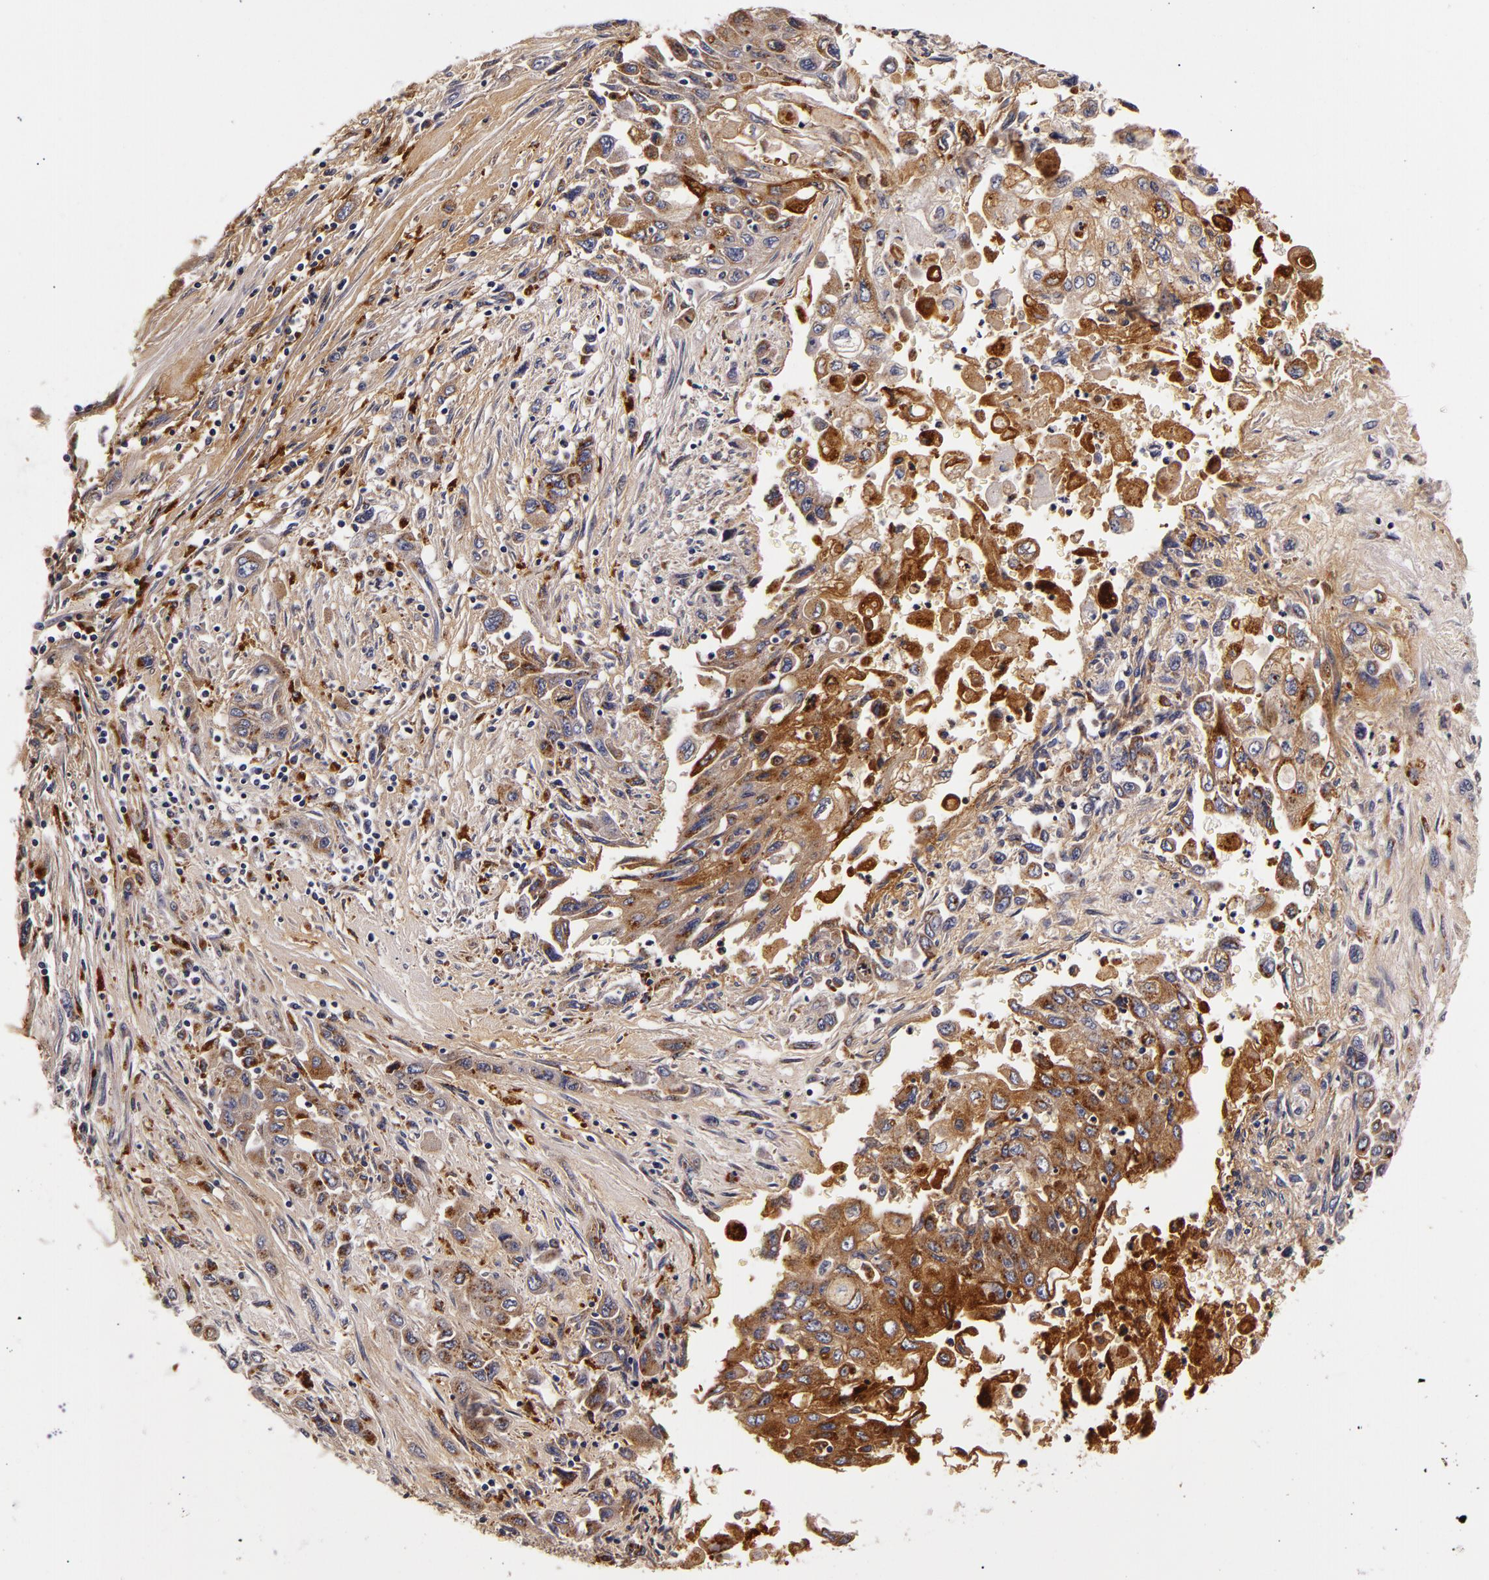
{"staining": {"intensity": "strong", "quantity": "<25%", "location": "cytoplasmic/membranous"}, "tissue": "pancreatic cancer", "cell_type": "Tumor cells", "image_type": "cancer", "snomed": [{"axis": "morphology", "description": "Adenocarcinoma, NOS"}, {"axis": "topography", "description": "Pancreas"}], "caption": "Immunohistochemical staining of pancreatic adenocarcinoma exhibits strong cytoplasmic/membranous protein expression in about <25% of tumor cells.", "gene": "LGALS3BP", "patient": {"sex": "male", "age": 70}}